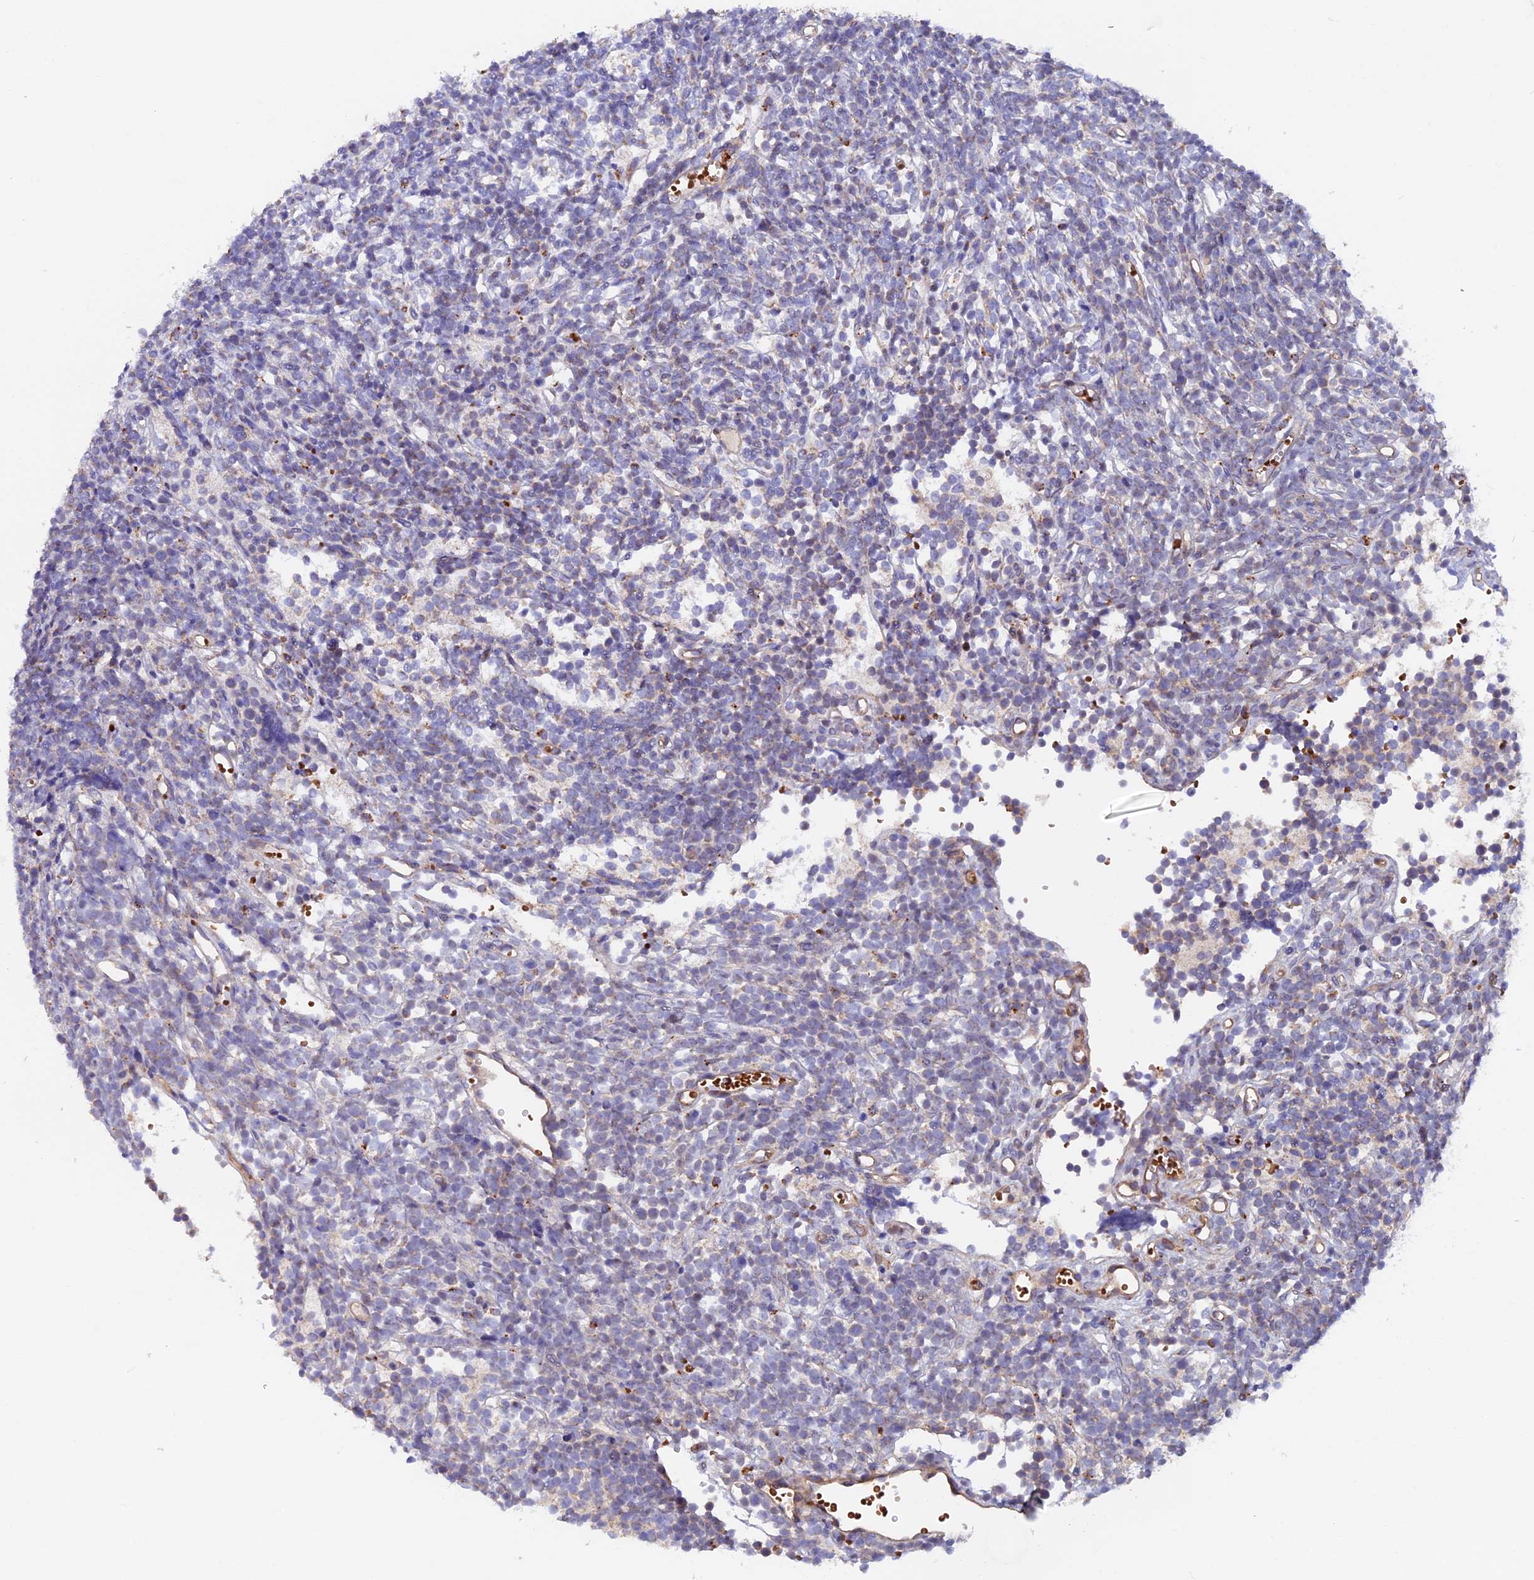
{"staining": {"intensity": "negative", "quantity": "none", "location": "none"}, "tissue": "glioma", "cell_type": "Tumor cells", "image_type": "cancer", "snomed": [{"axis": "morphology", "description": "Glioma, malignant, Low grade"}, {"axis": "topography", "description": "Brain"}], "caption": "High magnification brightfield microscopy of malignant glioma (low-grade) stained with DAB (3,3'-diaminobenzidine) (brown) and counterstained with hematoxylin (blue): tumor cells show no significant expression.", "gene": "DUS3L", "patient": {"sex": "female", "age": 1}}